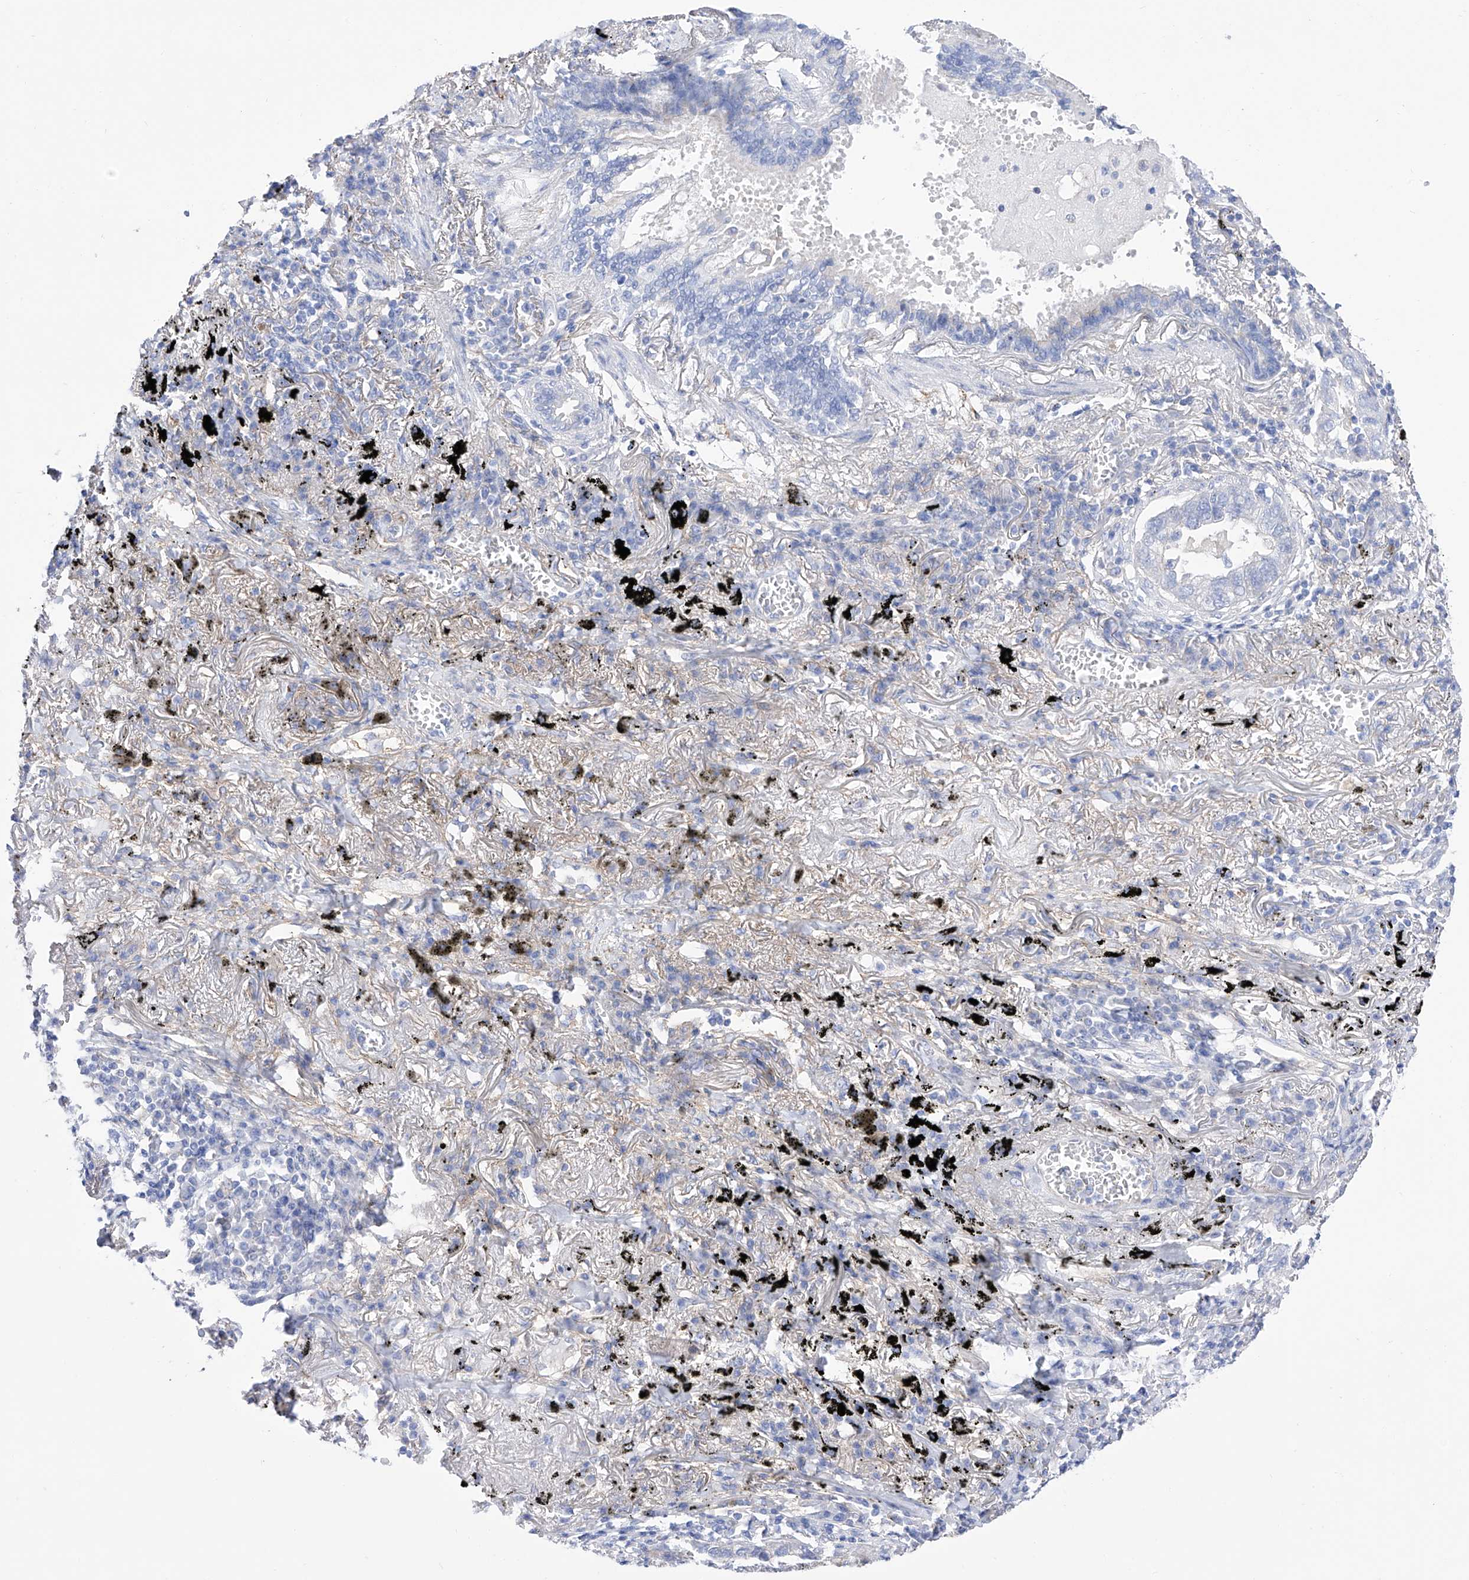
{"staining": {"intensity": "negative", "quantity": "none", "location": "none"}, "tissue": "lung cancer", "cell_type": "Tumor cells", "image_type": "cancer", "snomed": [{"axis": "morphology", "description": "Adenocarcinoma, NOS"}, {"axis": "topography", "description": "Lung"}], "caption": "DAB (3,3'-diaminobenzidine) immunohistochemical staining of human lung cancer displays no significant positivity in tumor cells. (DAB immunohistochemistry visualized using brightfield microscopy, high magnification).", "gene": "ZNF653", "patient": {"sex": "male", "age": 65}}